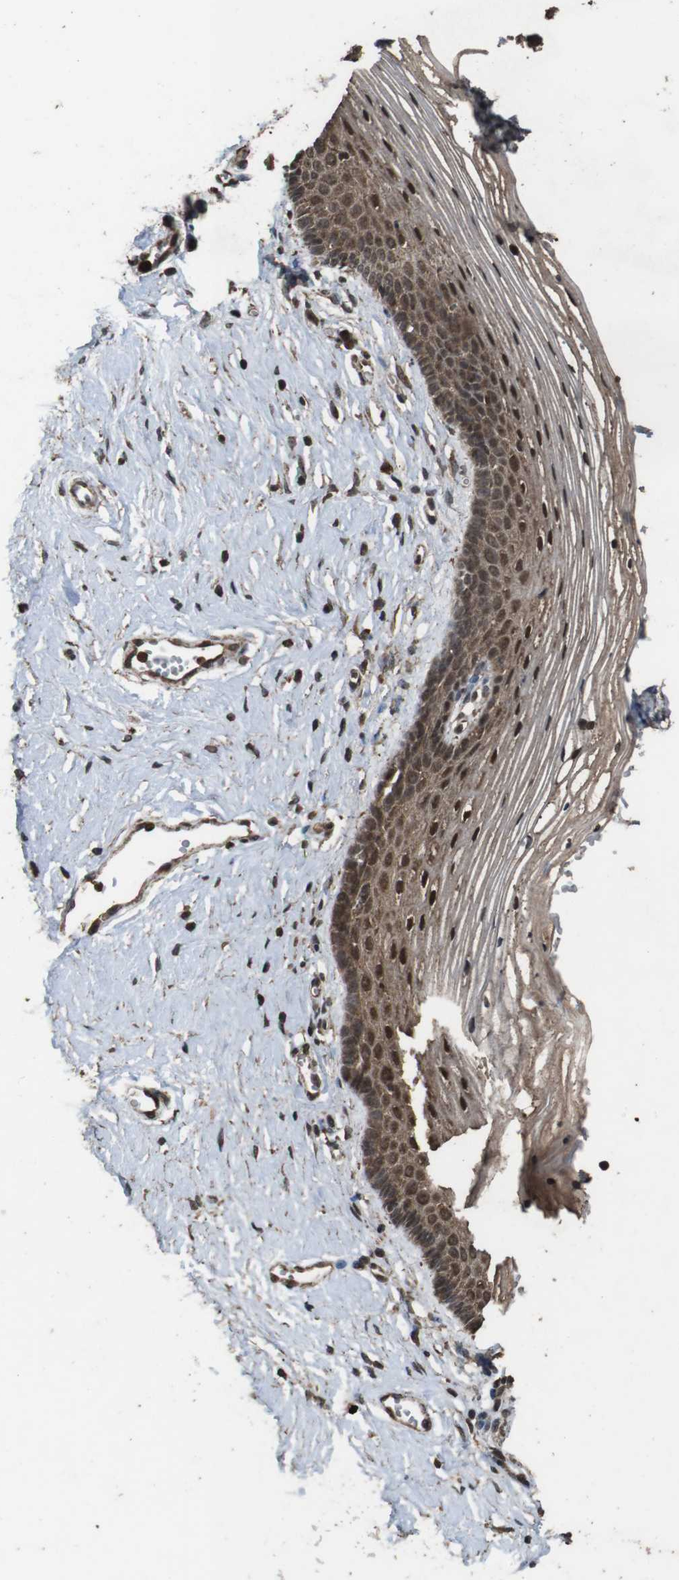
{"staining": {"intensity": "strong", "quantity": ">75%", "location": "cytoplasmic/membranous,nuclear"}, "tissue": "vagina", "cell_type": "Squamous epithelial cells", "image_type": "normal", "snomed": [{"axis": "morphology", "description": "Normal tissue, NOS"}, {"axis": "topography", "description": "Vagina"}], "caption": "This micrograph demonstrates immunohistochemistry (IHC) staining of benign human vagina, with high strong cytoplasmic/membranous,nuclear staining in about >75% of squamous epithelial cells.", "gene": "RRAS2", "patient": {"sex": "female", "age": 32}}